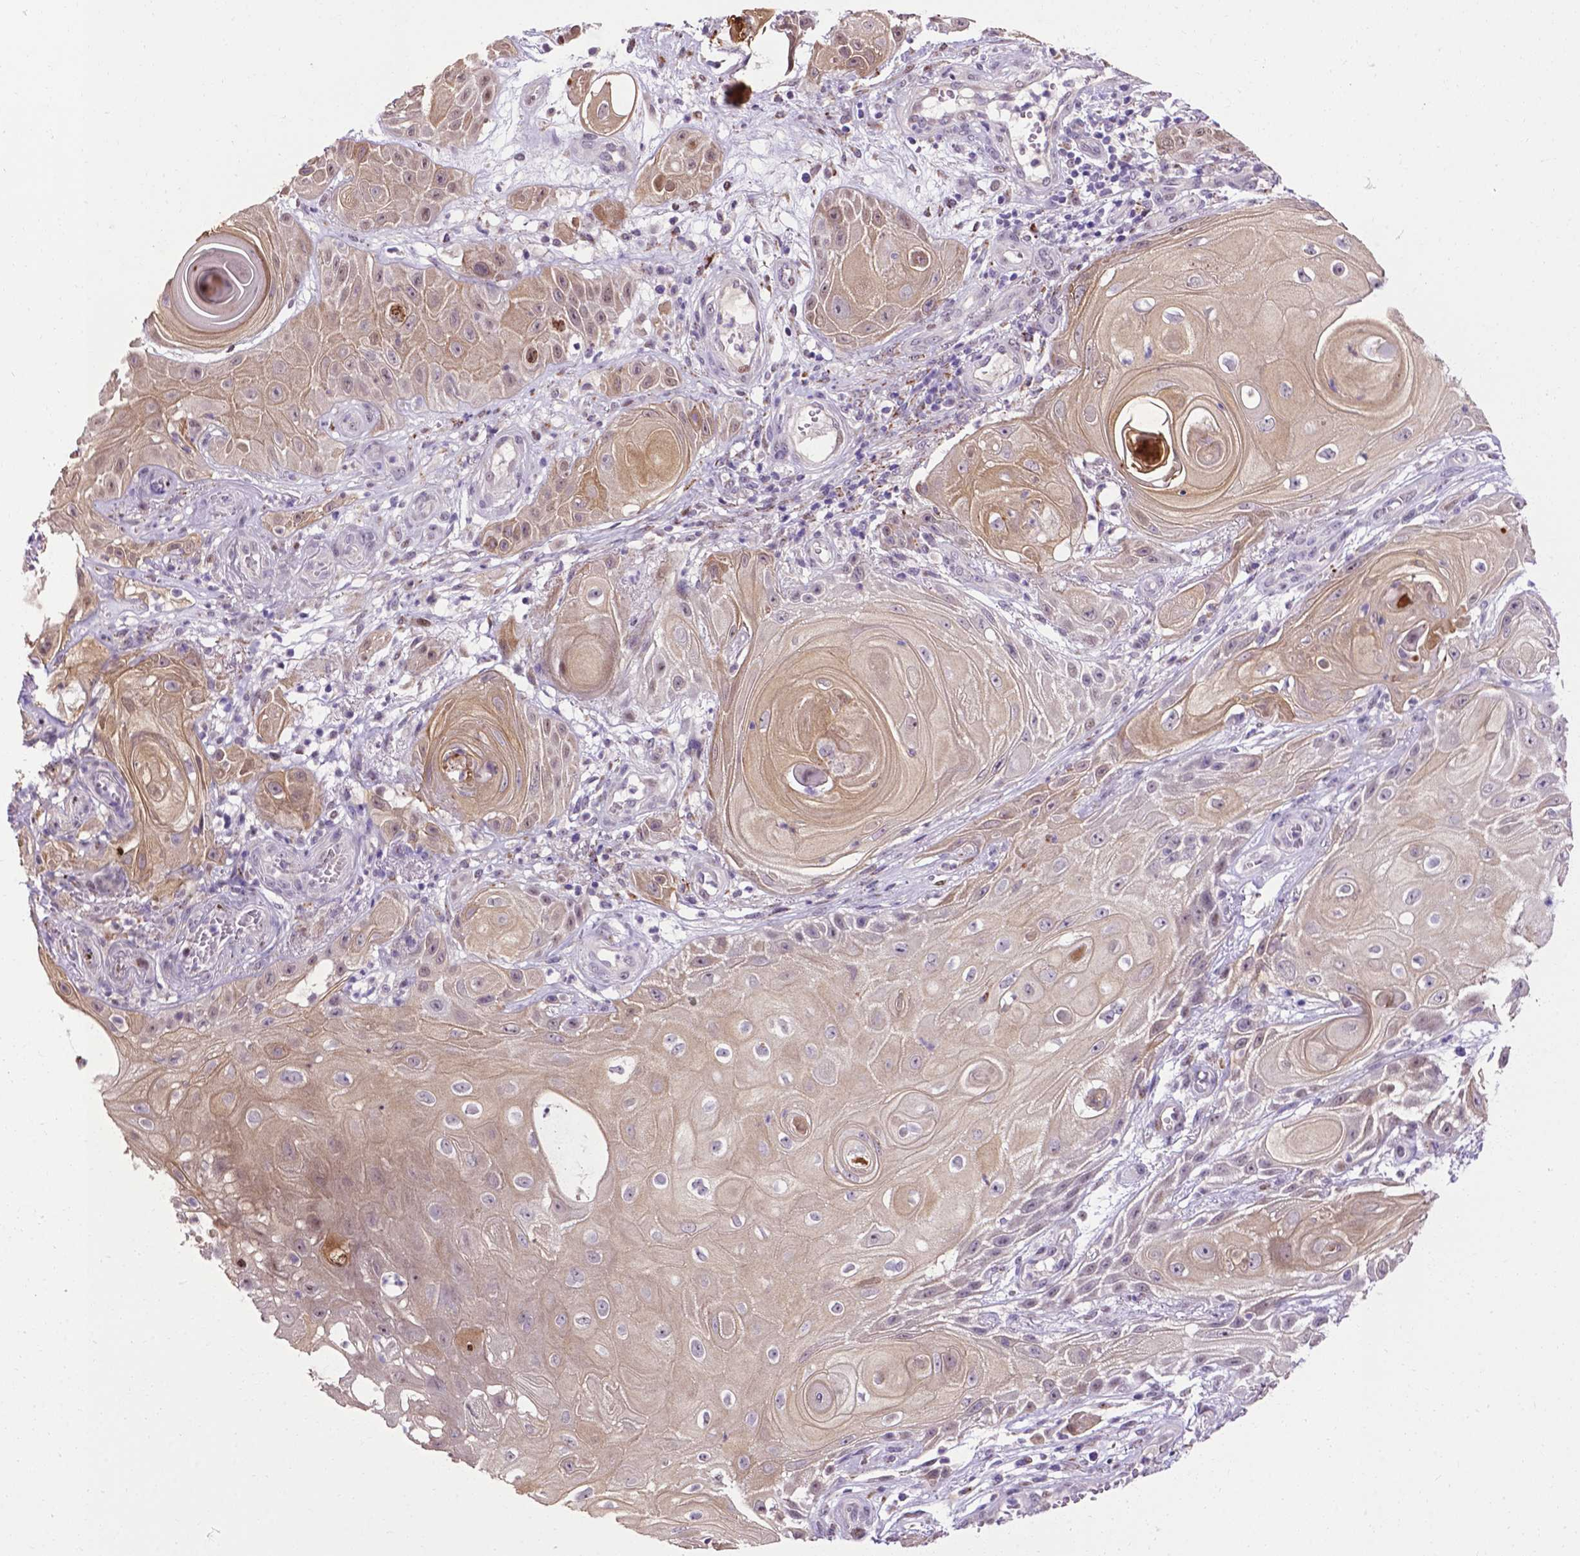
{"staining": {"intensity": "weak", "quantity": ">75%", "location": "cytoplasmic/membranous,nuclear"}, "tissue": "skin cancer", "cell_type": "Tumor cells", "image_type": "cancer", "snomed": [{"axis": "morphology", "description": "Squamous cell carcinoma, NOS"}, {"axis": "topography", "description": "Skin"}], "caption": "Weak cytoplasmic/membranous and nuclear protein expression is present in approximately >75% of tumor cells in skin cancer (squamous cell carcinoma). Immunohistochemistry stains the protein in brown and the nuclei are stained blue.", "gene": "SMAD3", "patient": {"sex": "male", "age": 62}}